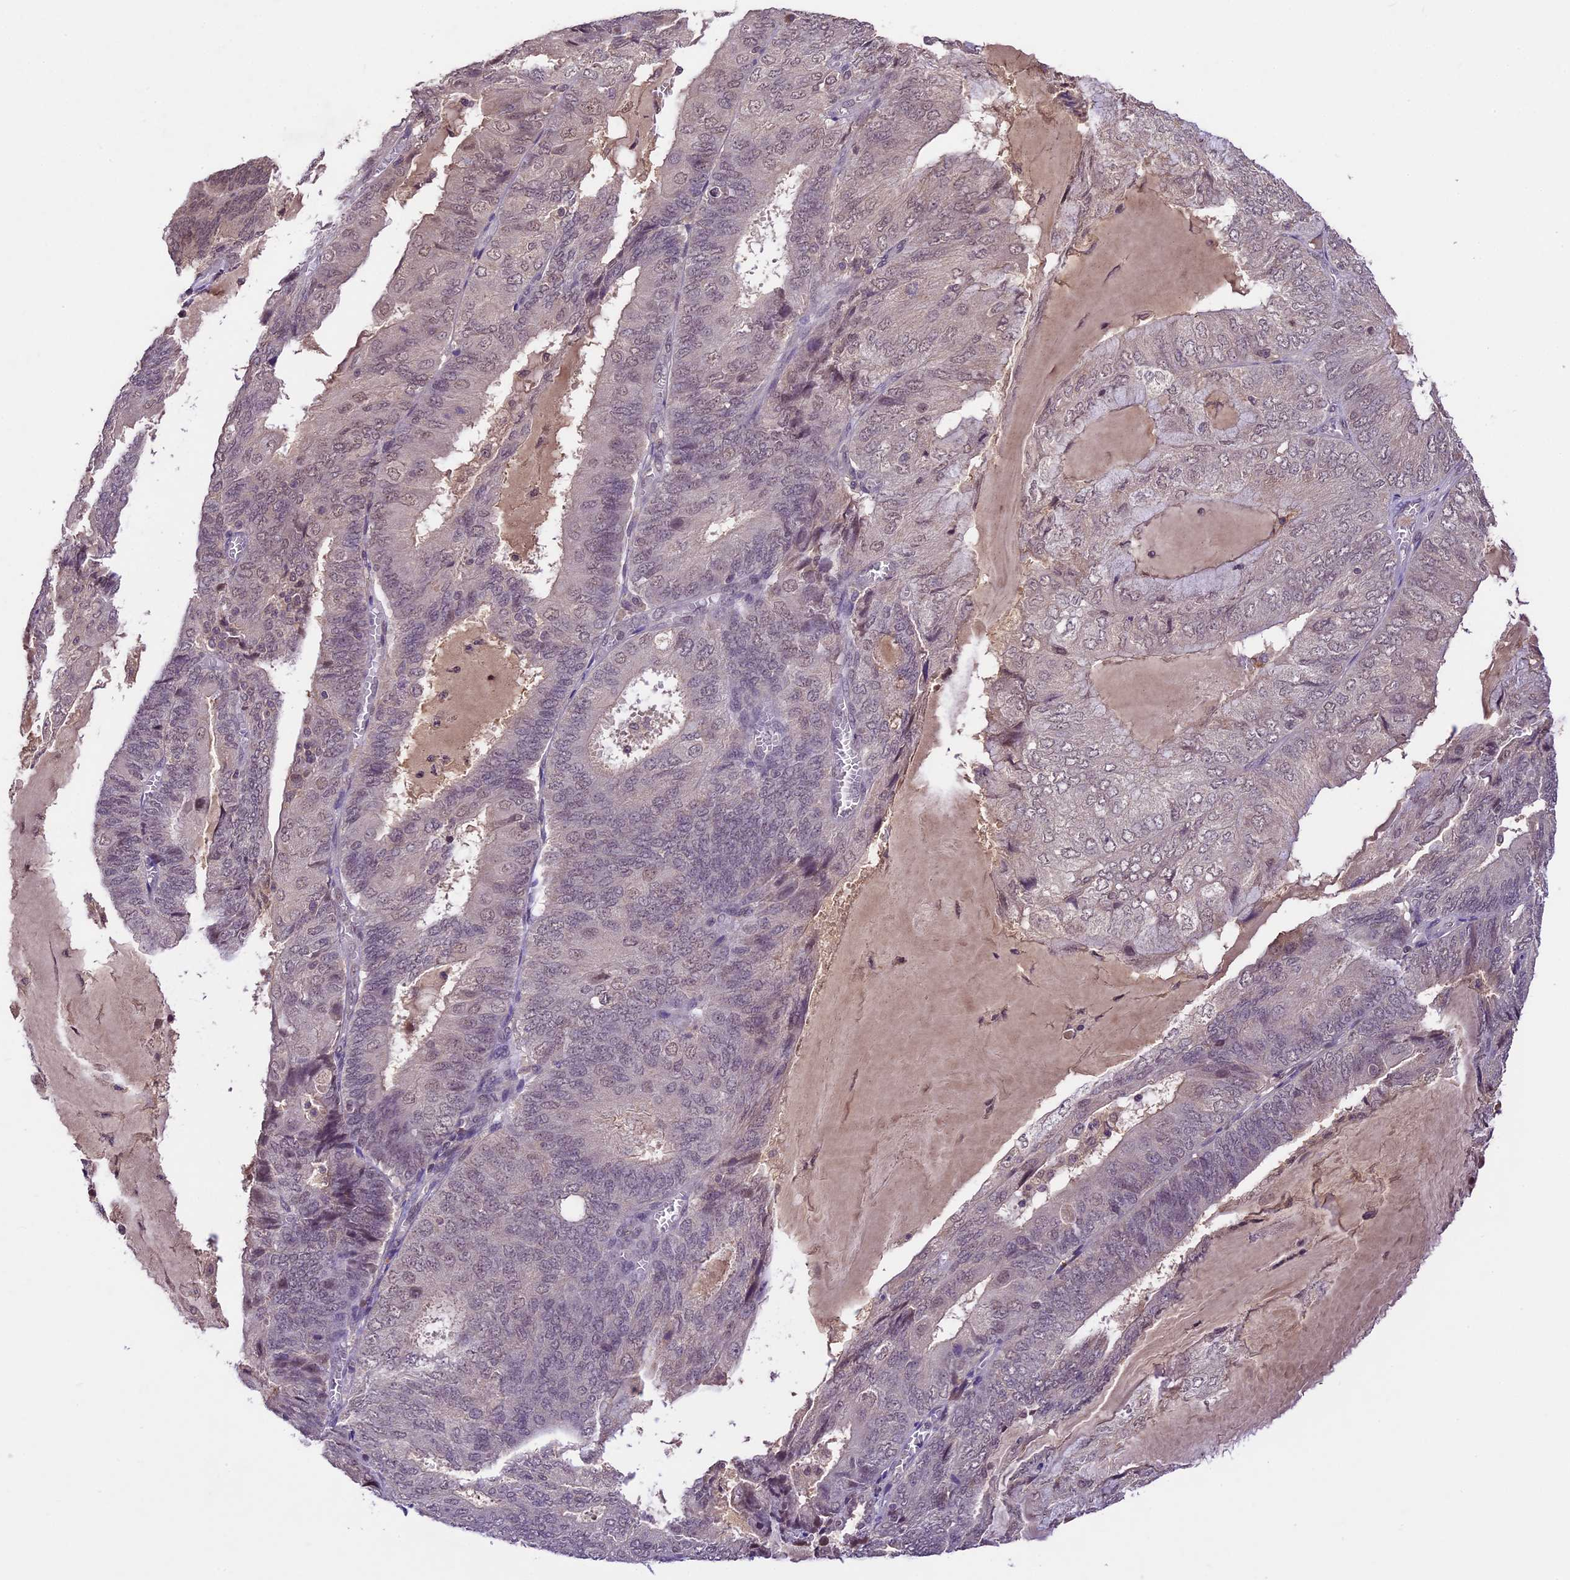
{"staining": {"intensity": "weak", "quantity": "25%-75%", "location": "nuclear"}, "tissue": "endometrial cancer", "cell_type": "Tumor cells", "image_type": "cancer", "snomed": [{"axis": "morphology", "description": "Adenocarcinoma, NOS"}, {"axis": "topography", "description": "Endometrium"}], "caption": "Weak nuclear positivity is present in approximately 25%-75% of tumor cells in endometrial cancer (adenocarcinoma).", "gene": "ATP10A", "patient": {"sex": "female", "age": 81}}